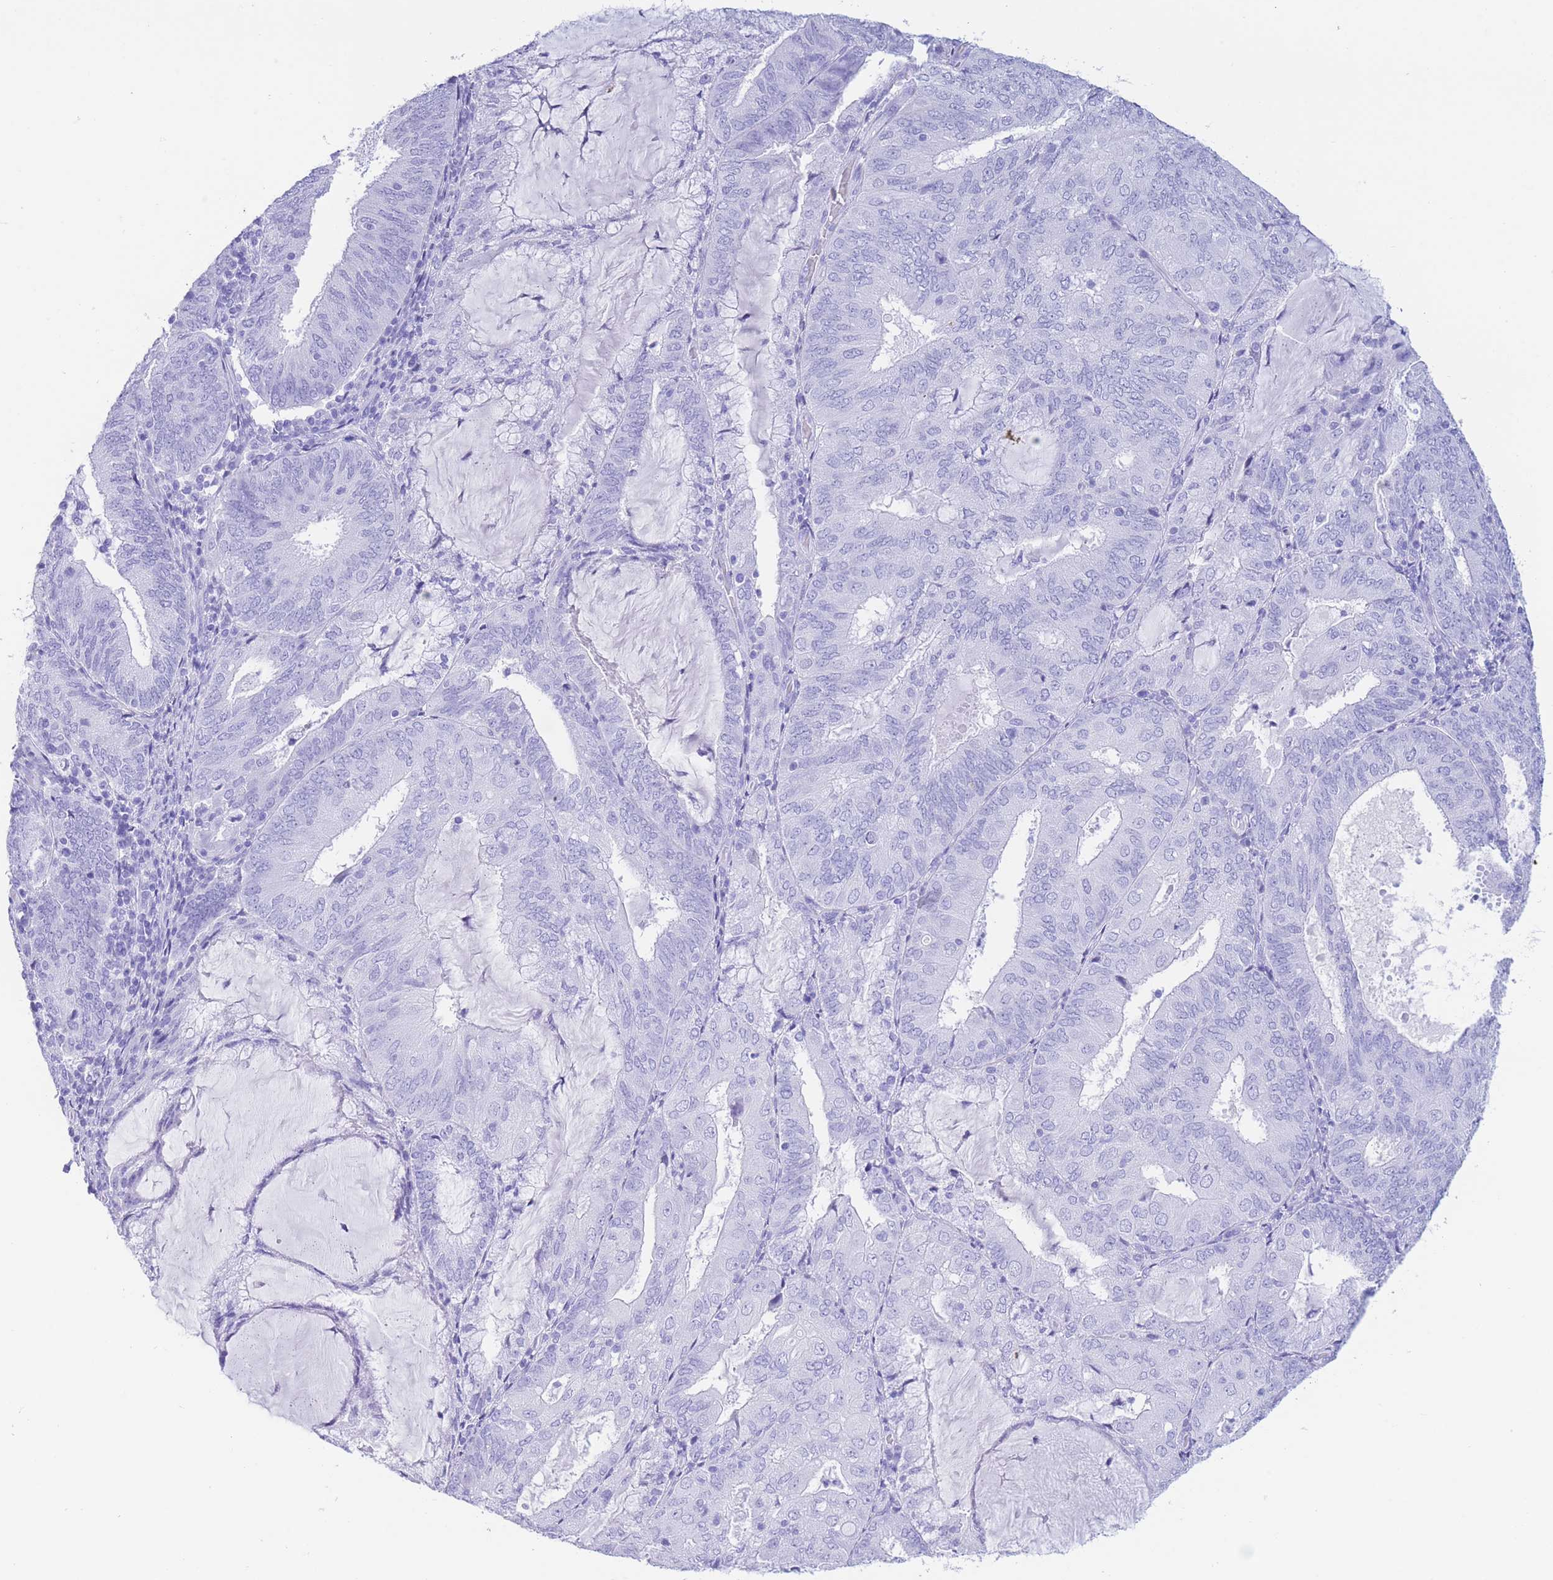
{"staining": {"intensity": "negative", "quantity": "none", "location": "none"}, "tissue": "endometrial cancer", "cell_type": "Tumor cells", "image_type": "cancer", "snomed": [{"axis": "morphology", "description": "Adenocarcinoma, NOS"}, {"axis": "topography", "description": "Endometrium"}], "caption": "The IHC histopathology image has no significant expression in tumor cells of endometrial cancer (adenocarcinoma) tissue. (DAB (3,3'-diaminobenzidine) immunohistochemistry, high magnification).", "gene": "SLCO1B3", "patient": {"sex": "female", "age": 81}}